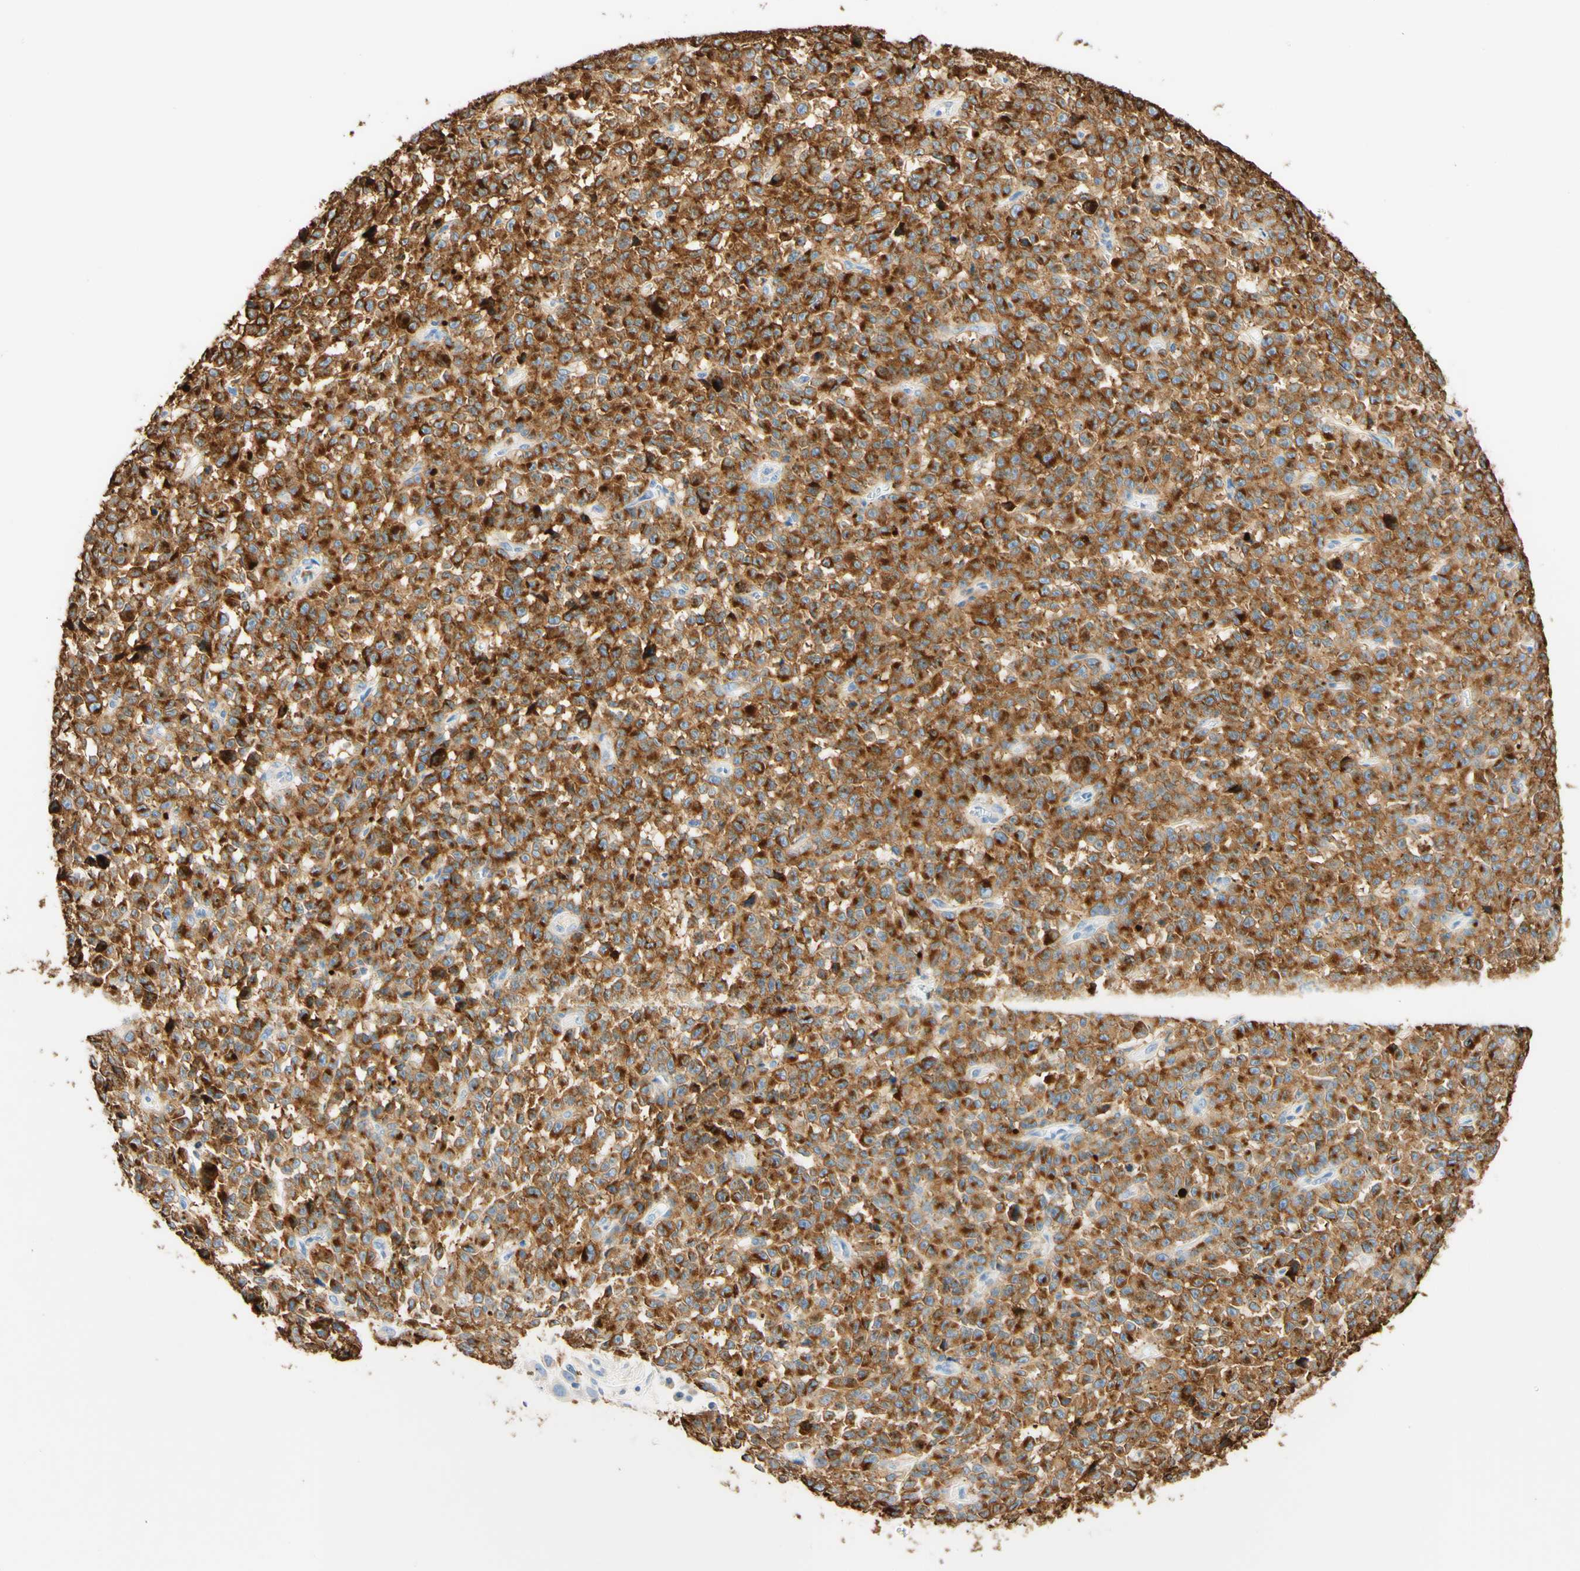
{"staining": {"intensity": "strong", "quantity": "25%-75%", "location": "cytoplasmic/membranous"}, "tissue": "melanoma", "cell_type": "Tumor cells", "image_type": "cancer", "snomed": [{"axis": "morphology", "description": "Malignant melanoma, NOS"}, {"axis": "topography", "description": "Skin"}], "caption": "Immunohistochemistry staining of melanoma, which displays high levels of strong cytoplasmic/membranous positivity in approximately 25%-75% of tumor cells indicating strong cytoplasmic/membranous protein staining. The staining was performed using DAB (brown) for protein detection and nuclei were counterstained in hematoxylin (blue).", "gene": "CD63", "patient": {"sex": "female", "age": 82}}